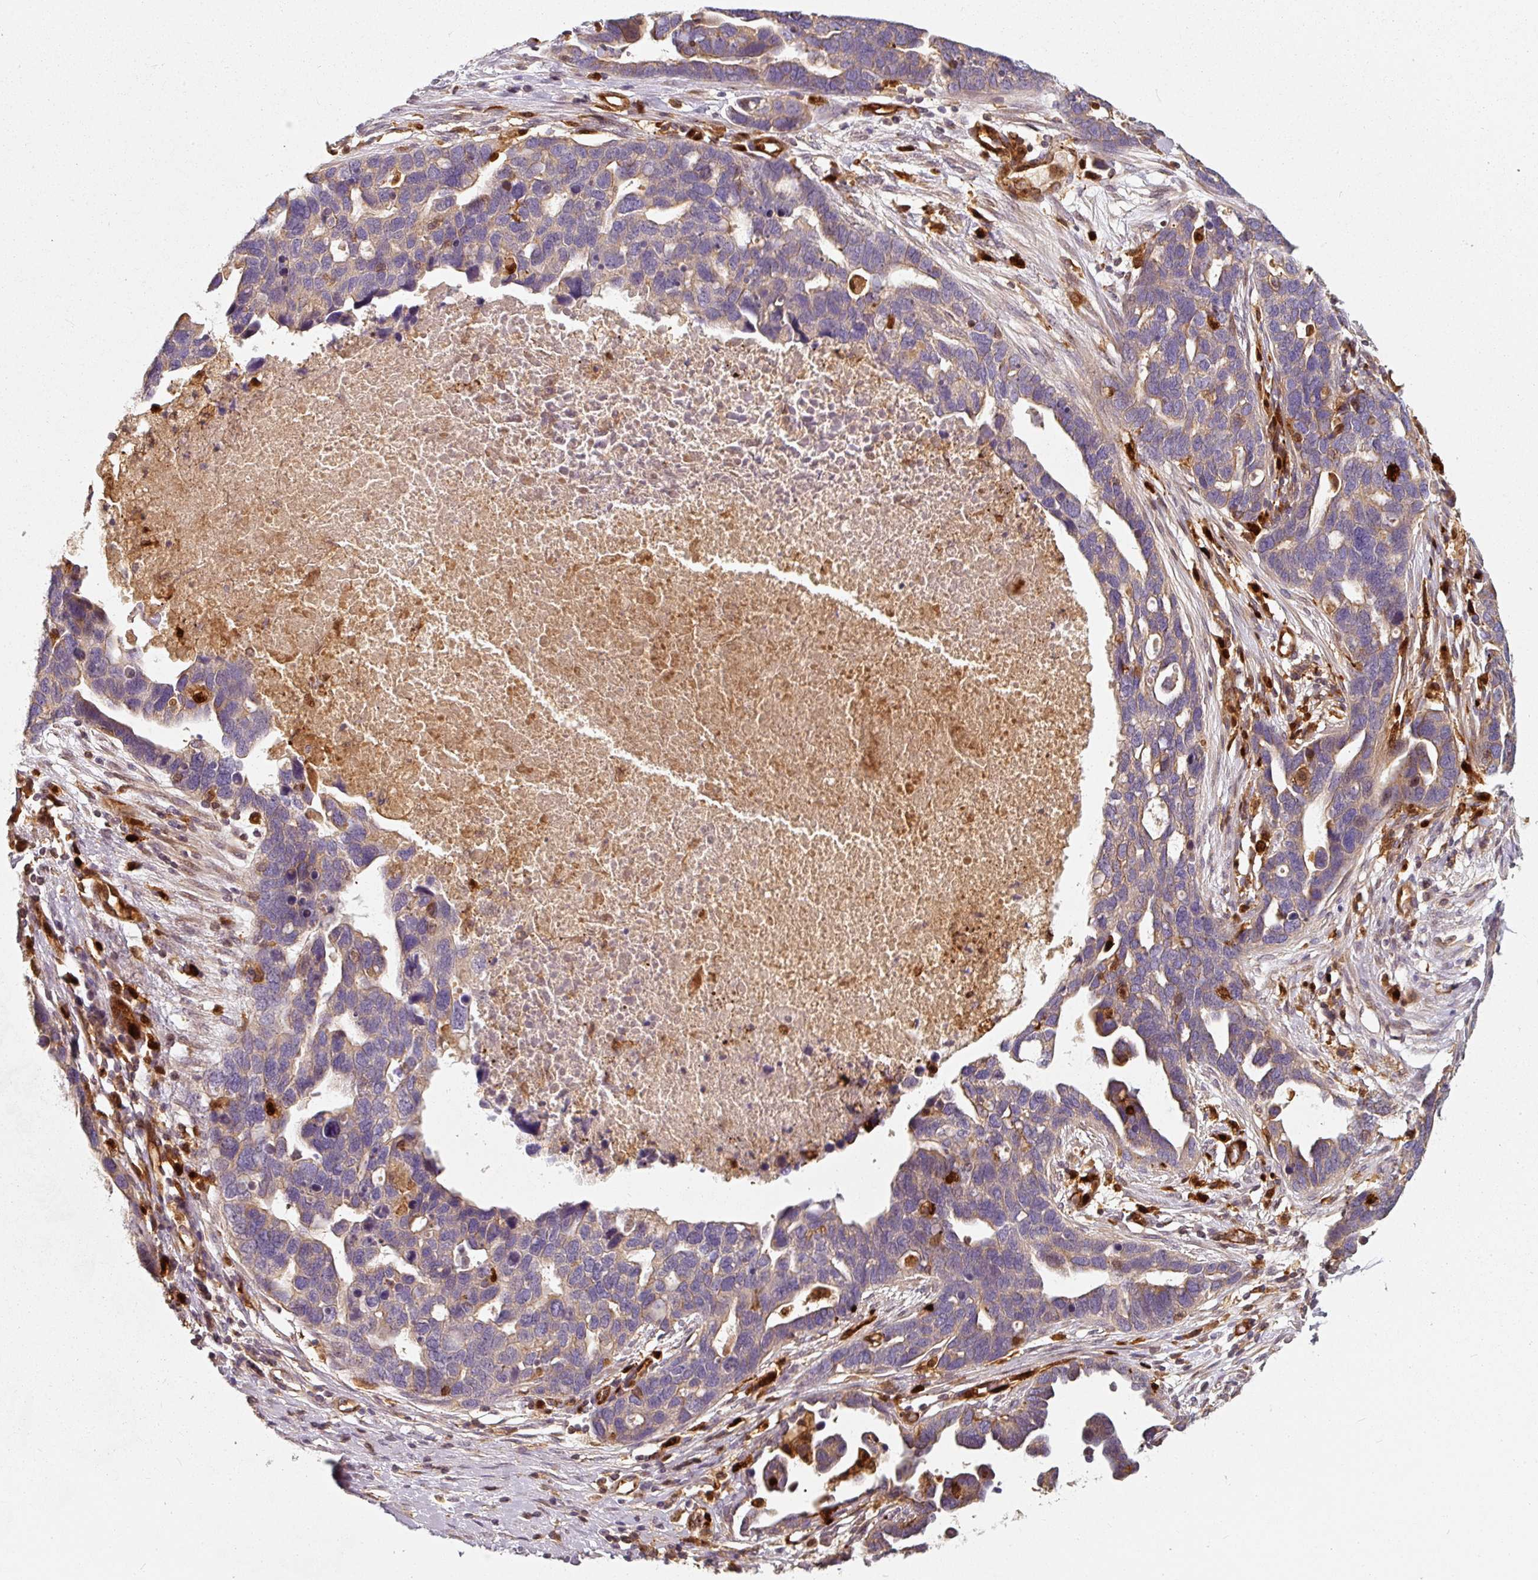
{"staining": {"intensity": "moderate", "quantity": "<25%", "location": "cytoplasmic/membranous"}, "tissue": "ovarian cancer", "cell_type": "Tumor cells", "image_type": "cancer", "snomed": [{"axis": "morphology", "description": "Cystadenocarcinoma, serous, NOS"}, {"axis": "topography", "description": "Ovary"}], "caption": "Moderate cytoplasmic/membranous positivity is seen in approximately <25% of tumor cells in serous cystadenocarcinoma (ovarian). The protein is shown in brown color, while the nuclei are stained blue.", "gene": "IQGAP2", "patient": {"sex": "female", "age": 54}}